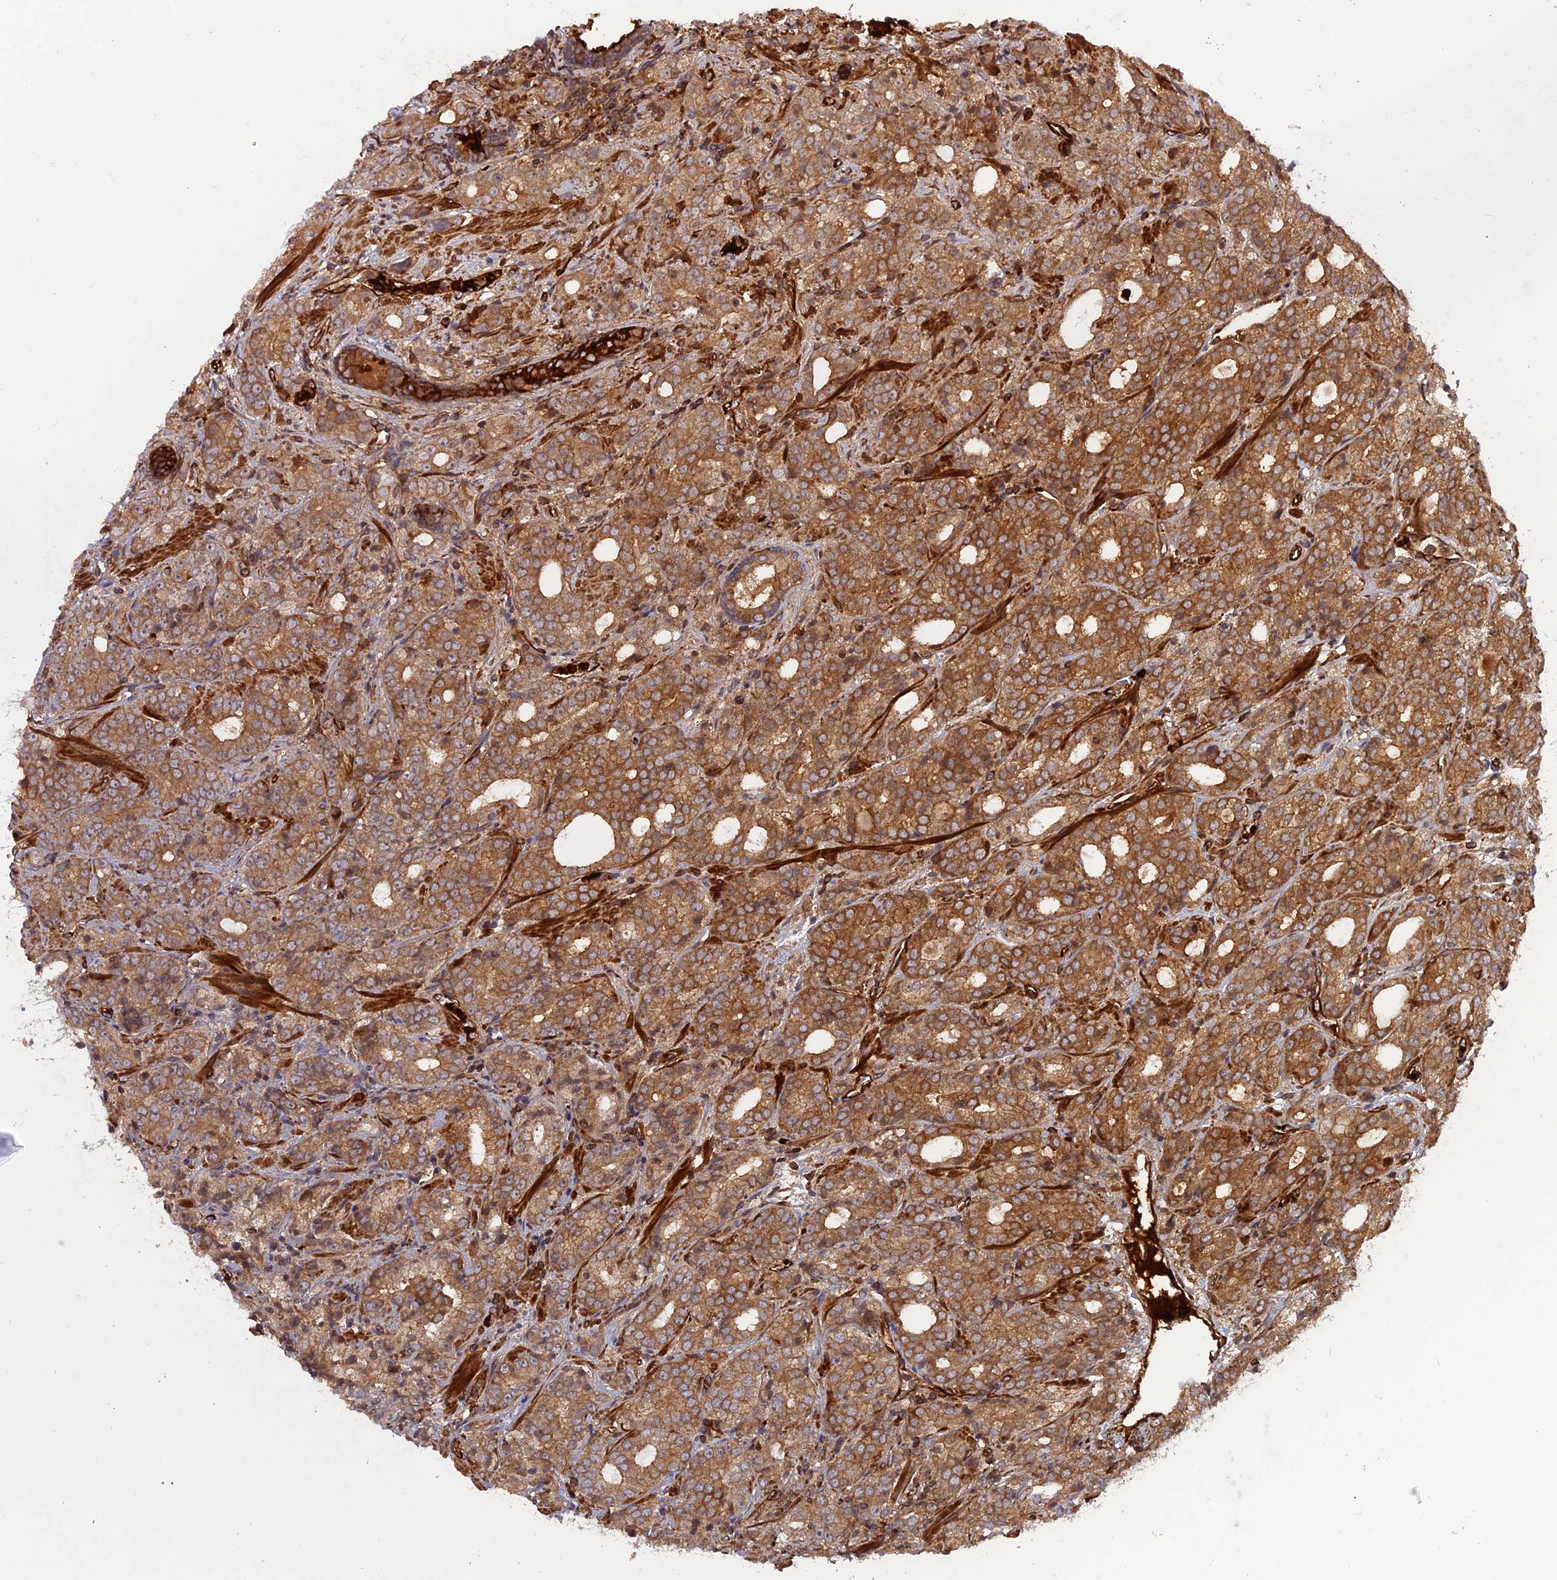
{"staining": {"intensity": "strong", "quantity": ">75%", "location": "cytoplasmic/membranous"}, "tissue": "prostate cancer", "cell_type": "Tumor cells", "image_type": "cancer", "snomed": [{"axis": "morphology", "description": "Adenocarcinoma, High grade"}, {"axis": "topography", "description": "Prostate"}], "caption": "Immunohistochemical staining of prostate cancer exhibits strong cytoplasmic/membranous protein expression in about >75% of tumor cells.", "gene": "PHLDB3", "patient": {"sex": "male", "age": 64}}